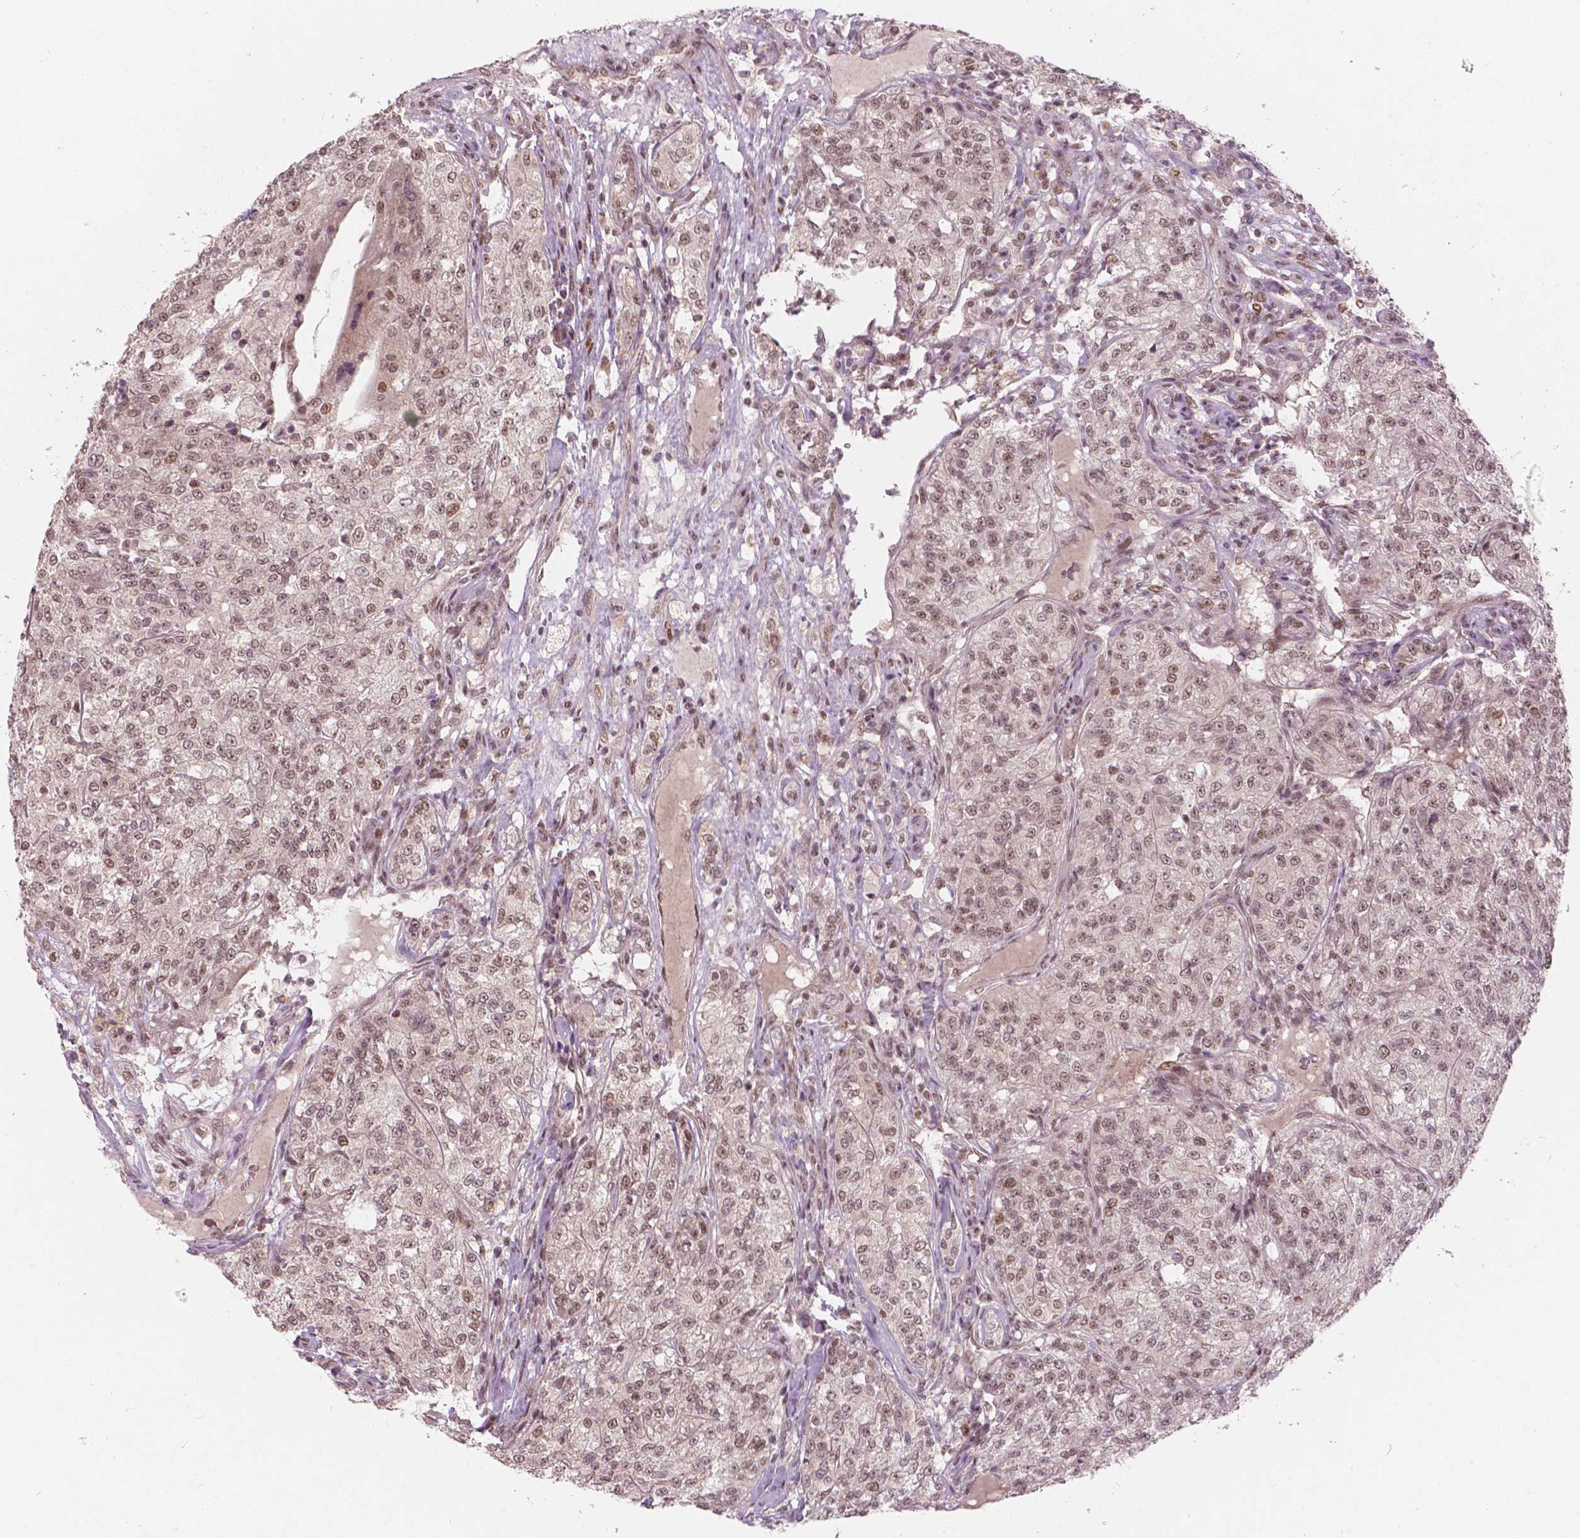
{"staining": {"intensity": "weak", "quantity": ">75%", "location": "nuclear"}, "tissue": "renal cancer", "cell_type": "Tumor cells", "image_type": "cancer", "snomed": [{"axis": "morphology", "description": "Adenocarcinoma, NOS"}, {"axis": "topography", "description": "Kidney"}], "caption": "Weak nuclear staining for a protein is identified in approximately >75% of tumor cells of renal adenocarcinoma using IHC.", "gene": "NSD2", "patient": {"sex": "female", "age": 63}}